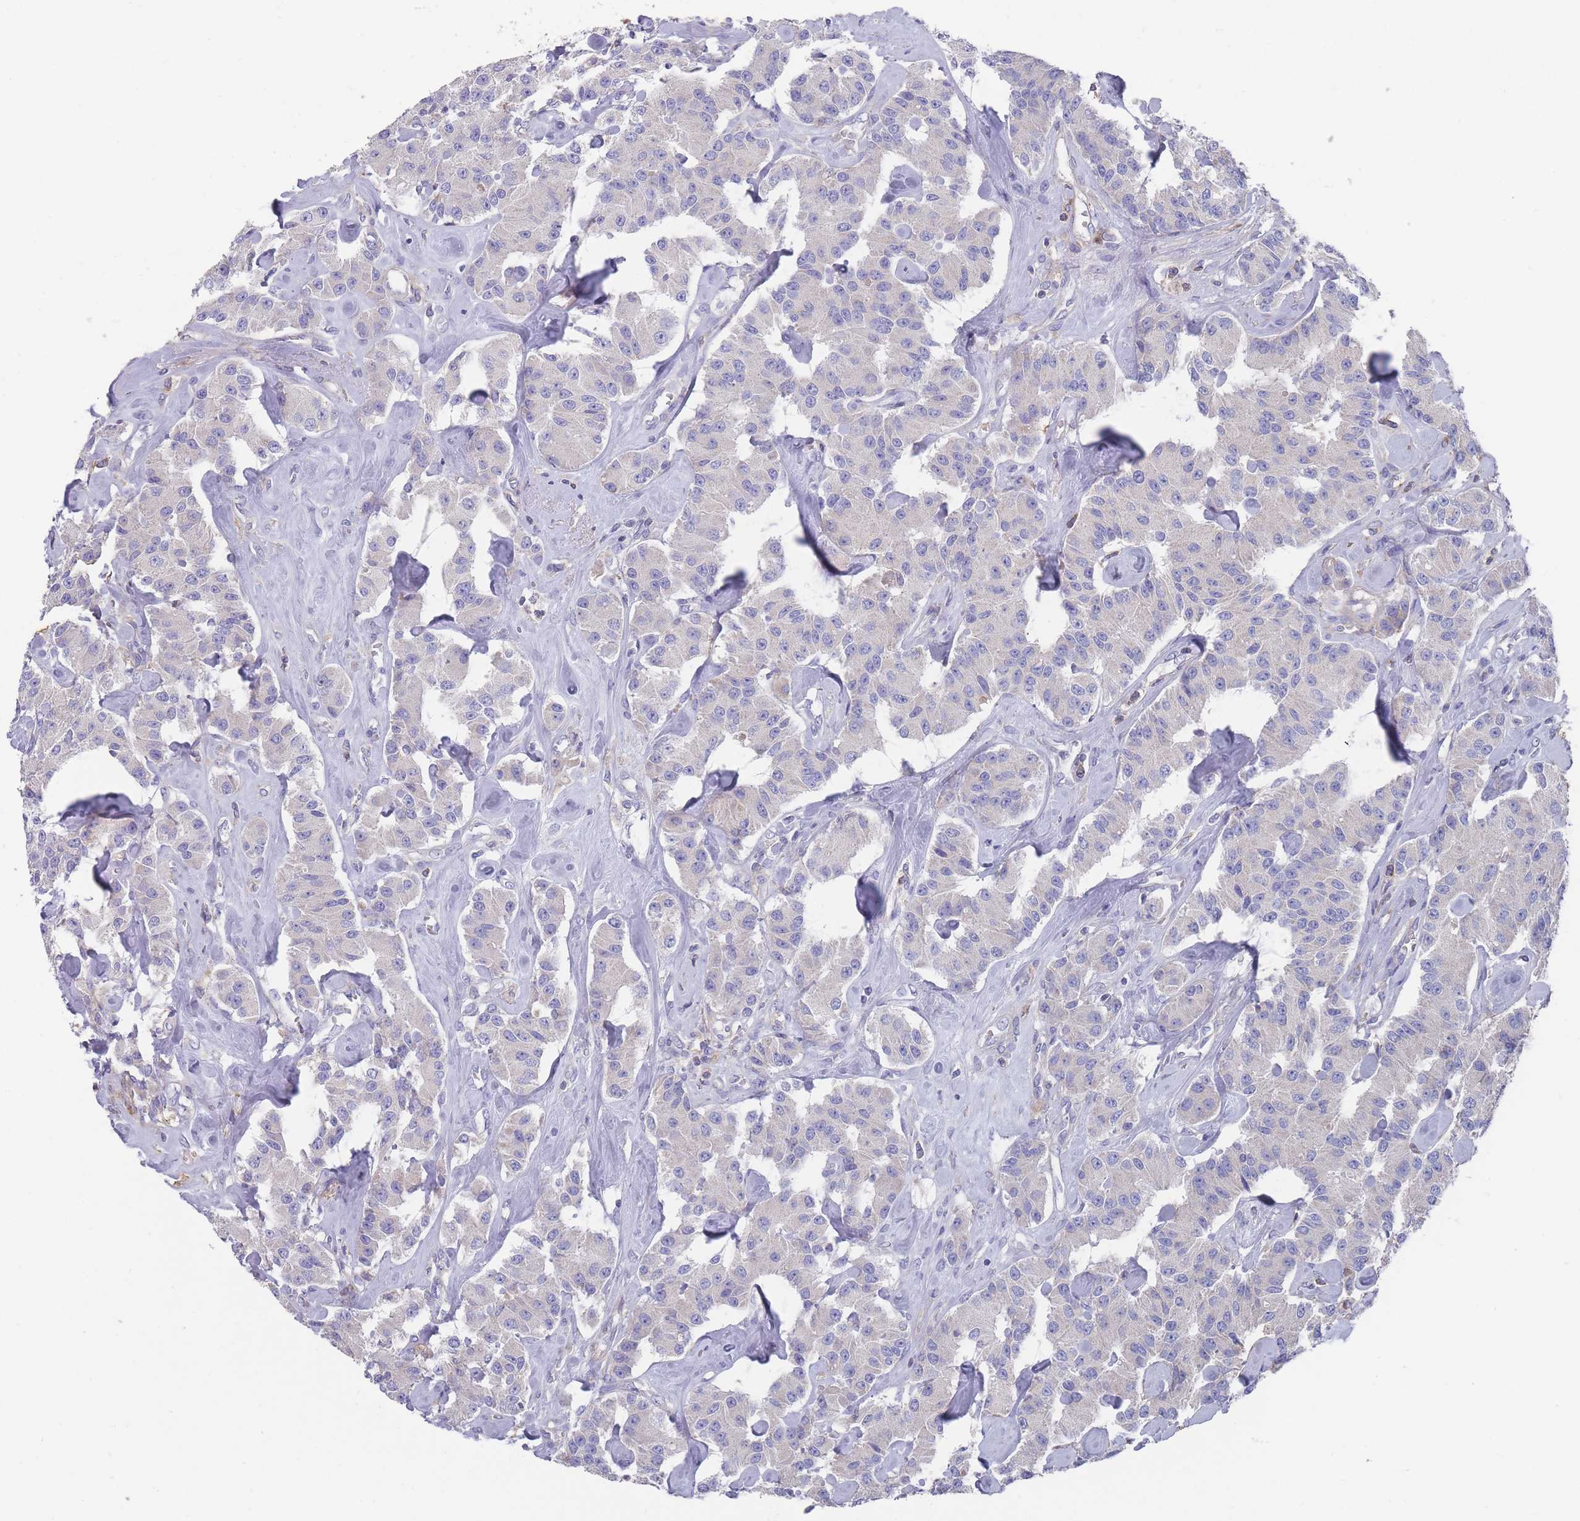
{"staining": {"intensity": "negative", "quantity": "none", "location": "none"}, "tissue": "carcinoid", "cell_type": "Tumor cells", "image_type": "cancer", "snomed": [{"axis": "morphology", "description": "Carcinoid, malignant, NOS"}, {"axis": "topography", "description": "Pancreas"}], "caption": "Photomicrograph shows no significant protein positivity in tumor cells of carcinoid. The staining was performed using DAB to visualize the protein expression in brown, while the nuclei were stained in blue with hematoxylin (Magnification: 20x).", "gene": "SCCPDH", "patient": {"sex": "male", "age": 41}}